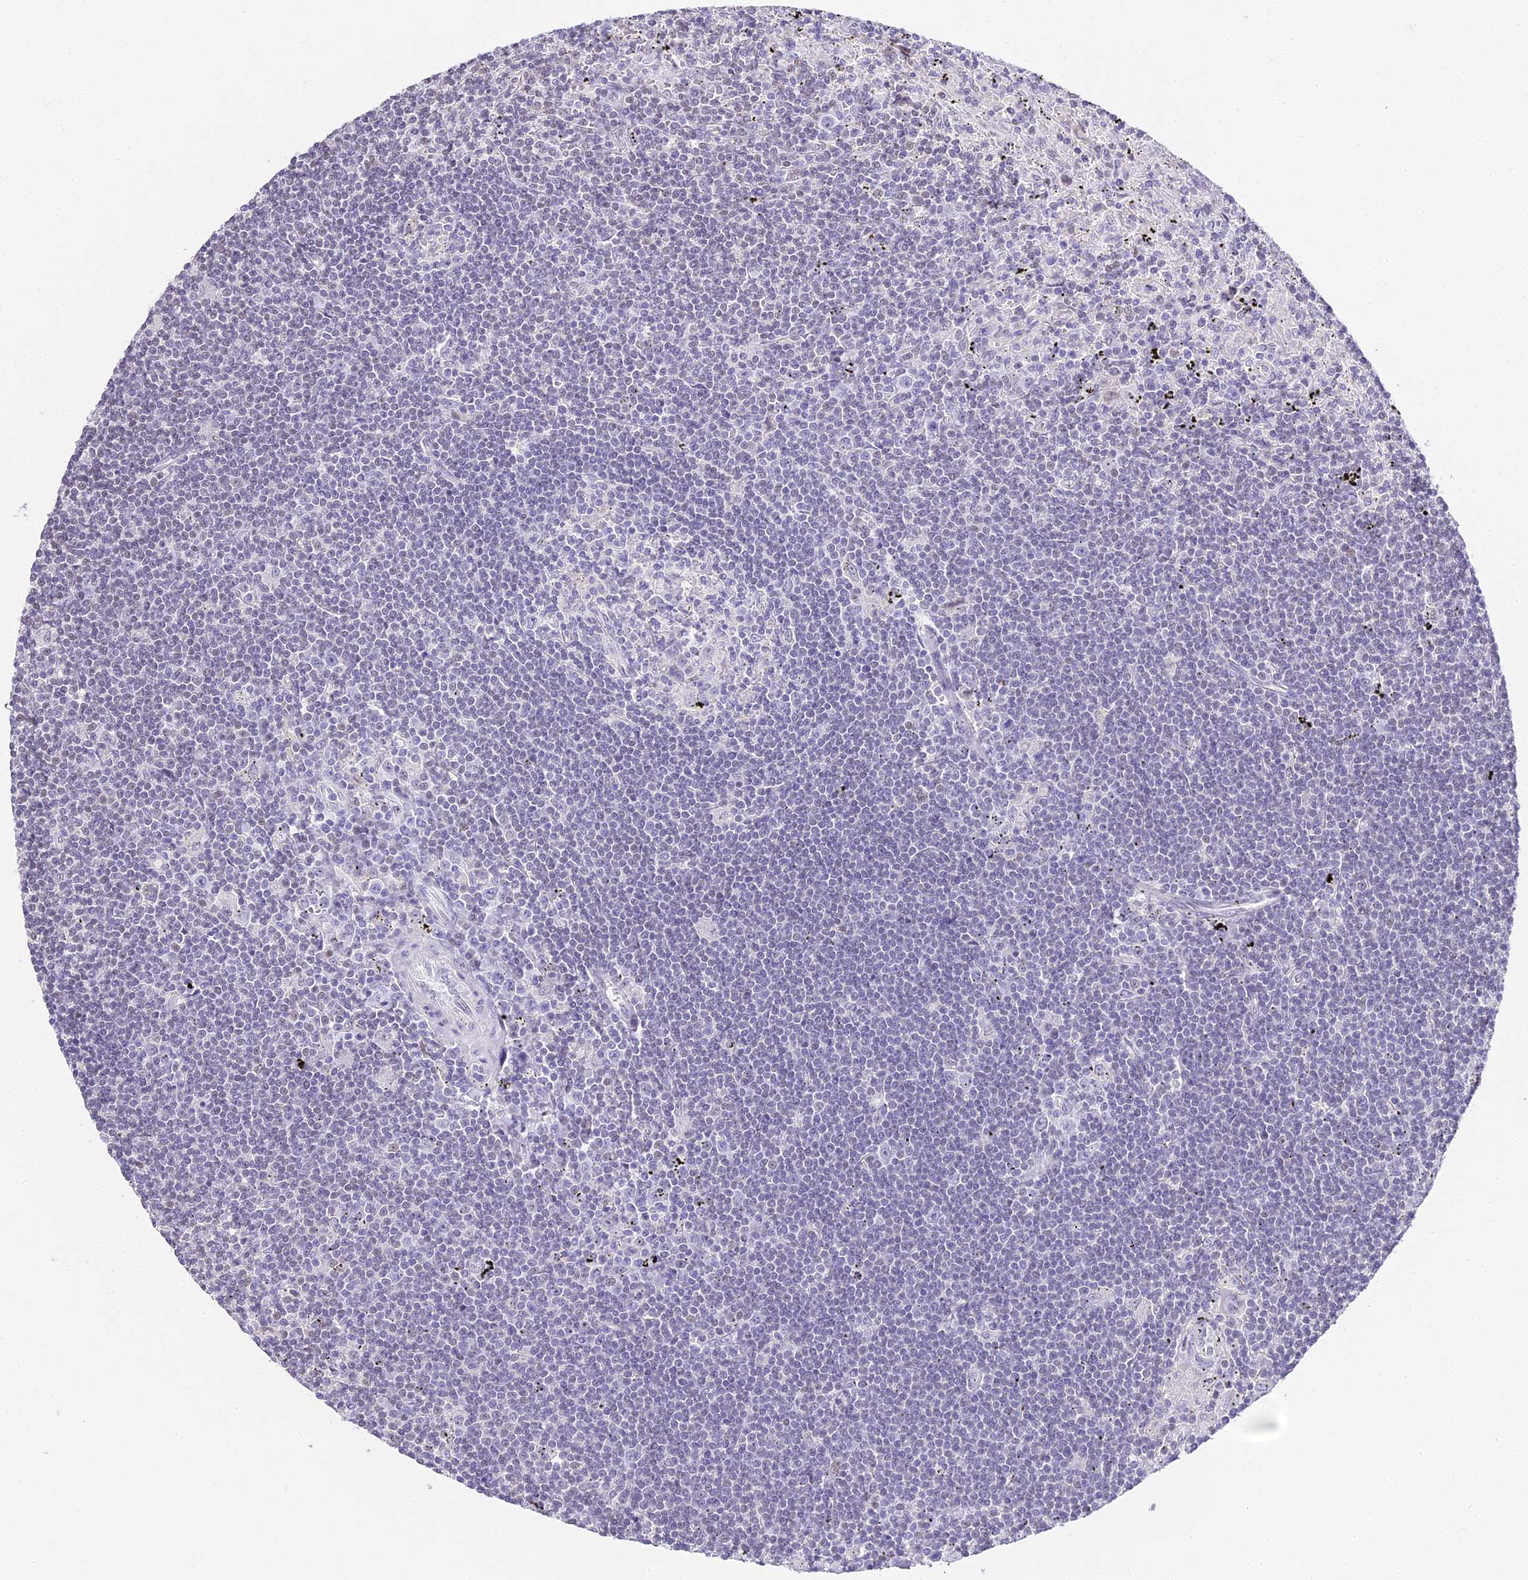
{"staining": {"intensity": "negative", "quantity": "none", "location": "none"}, "tissue": "lymphoma", "cell_type": "Tumor cells", "image_type": "cancer", "snomed": [{"axis": "morphology", "description": "Malignant lymphoma, non-Hodgkin's type, Low grade"}, {"axis": "topography", "description": "Spleen"}], "caption": "Immunohistochemical staining of lymphoma shows no significant expression in tumor cells.", "gene": "ABHD14A-ACY1", "patient": {"sex": "male", "age": 76}}